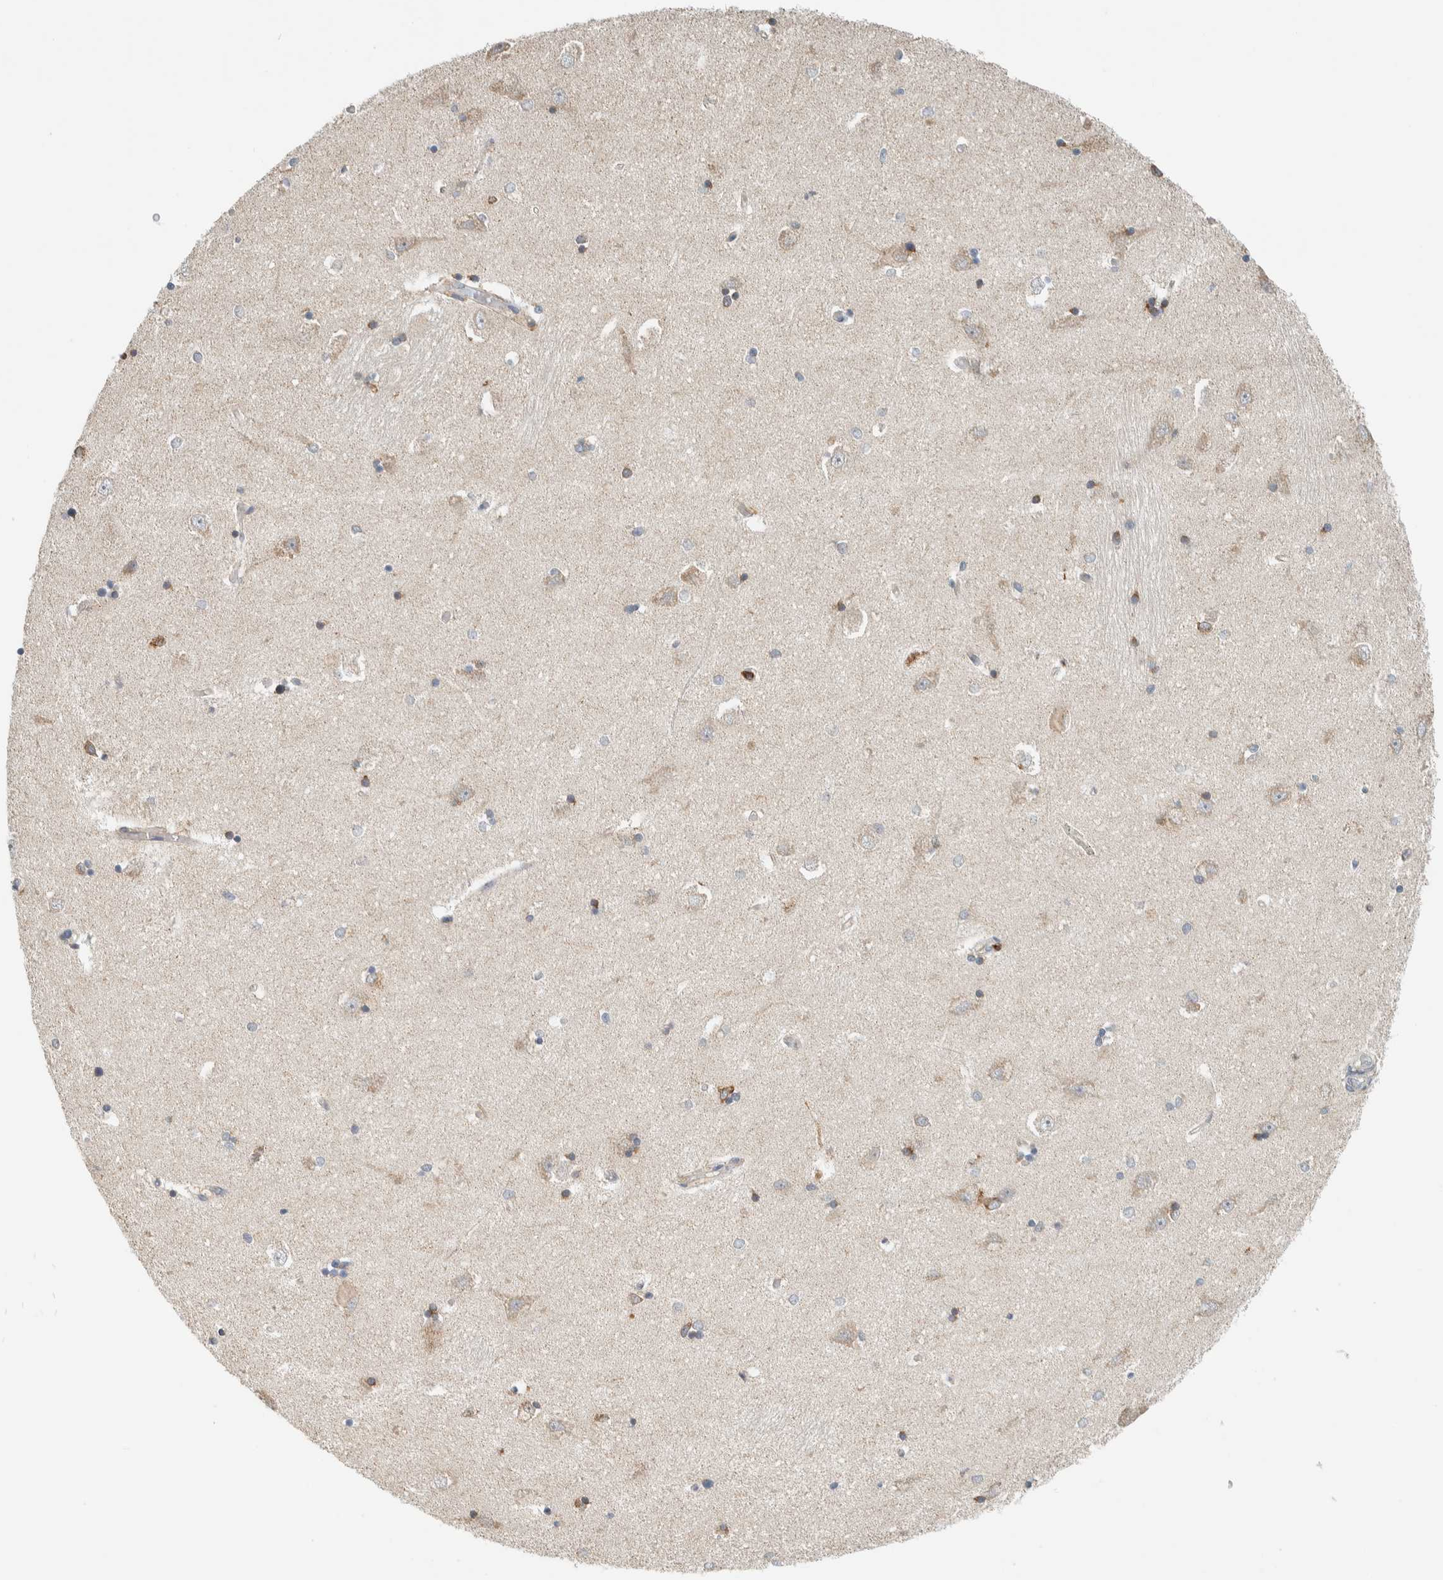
{"staining": {"intensity": "moderate", "quantity": "<25%", "location": "cytoplasmic/membranous"}, "tissue": "hippocampus", "cell_type": "Glial cells", "image_type": "normal", "snomed": [{"axis": "morphology", "description": "Normal tissue, NOS"}, {"axis": "topography", "description": "Hippocampus"}], "caption": "Immunohistochemical staining of normal human hippocampus displays <25% levels of moderate cytoplasmic/membranous protein staining in about <25% of glial cells. (Stains: DAB (3,3'-diaminobenzidine) in brown, nuclei in blue, Microscopy: brightfield microscopy at high magnification).", "gene": "CCDC57", "patient": {"sex": "male", "age": 45}}